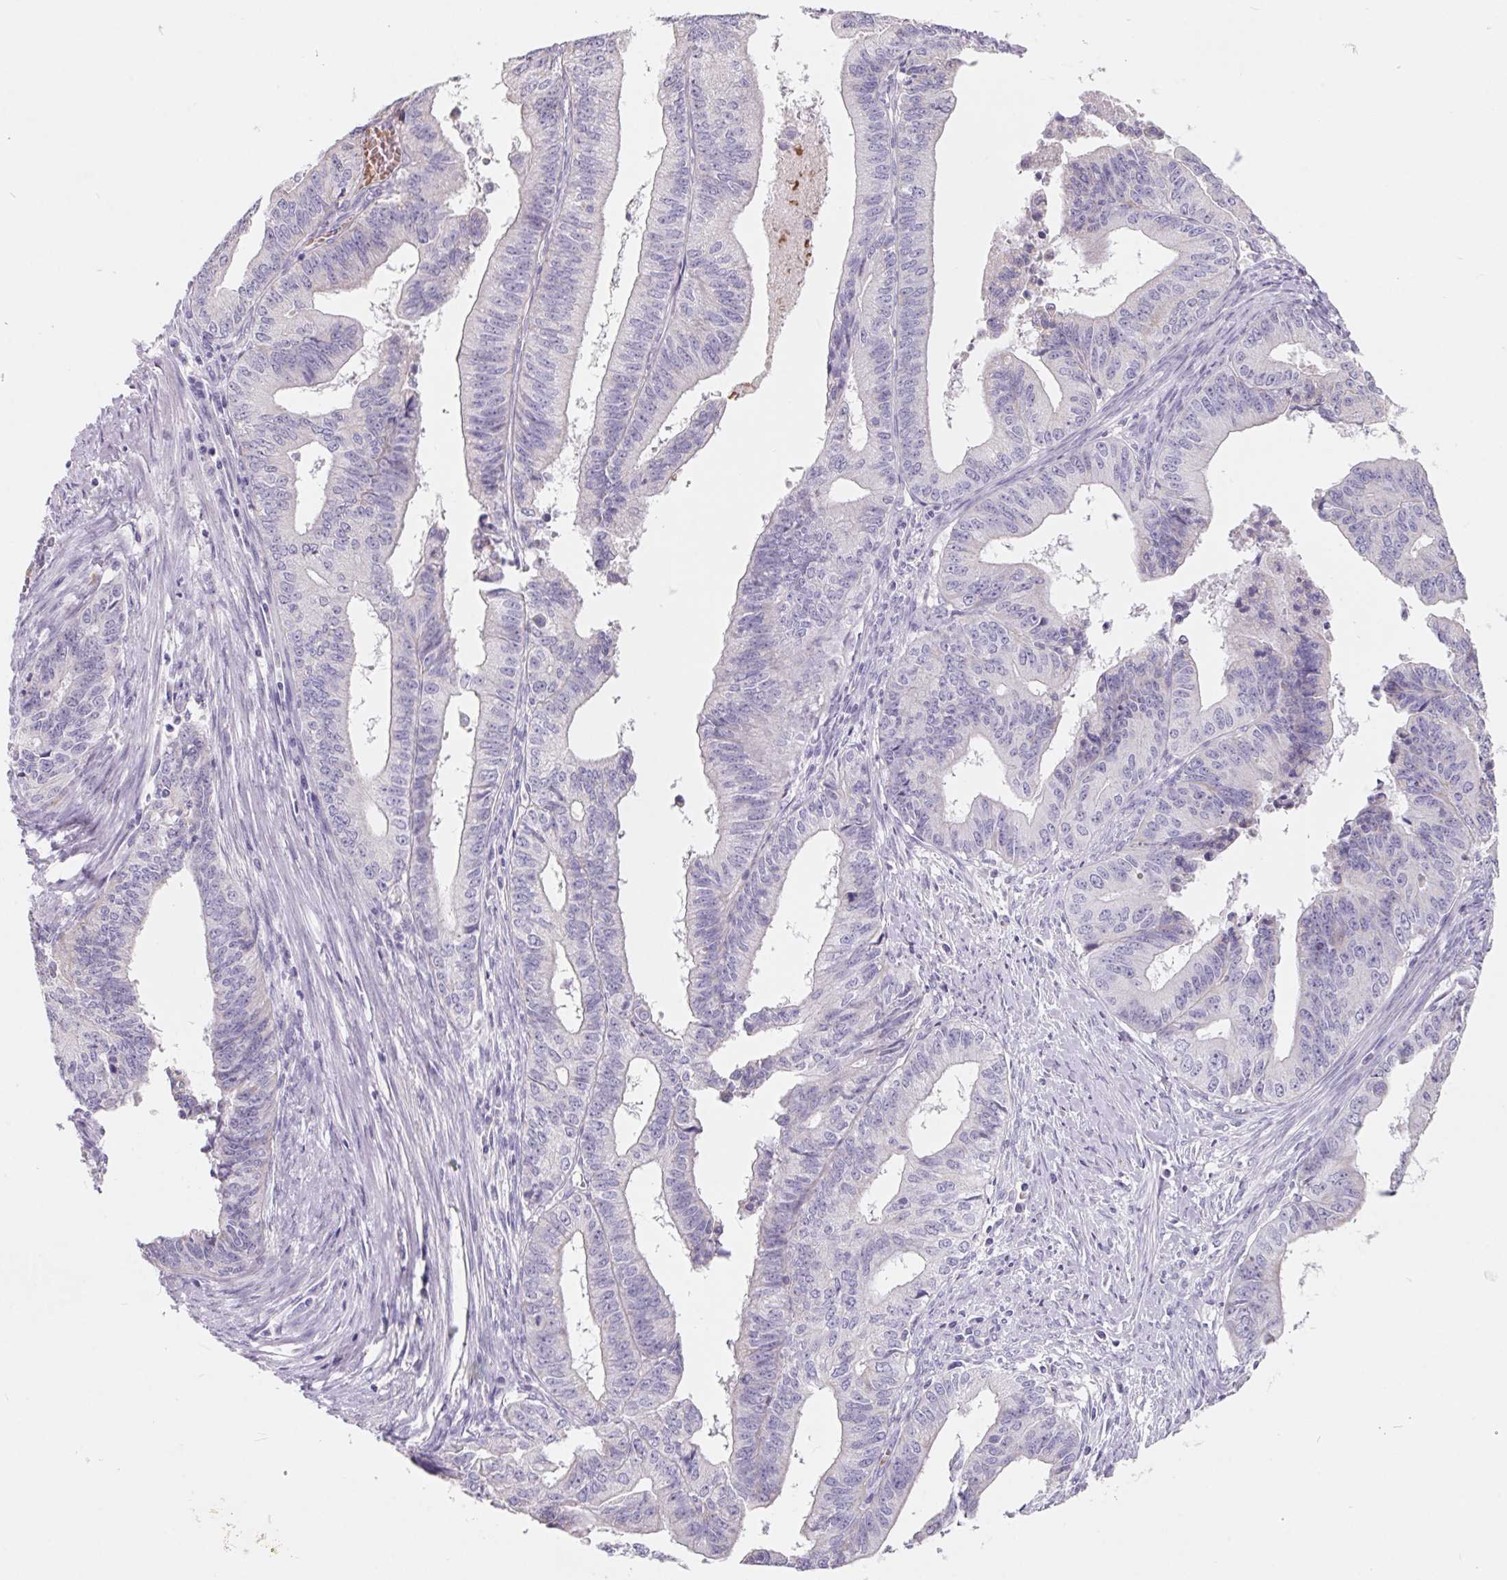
{"staining": {"intensity": "negative", "quantity": "none", "location": "none"}, "tissue": "endometrial cancer", "cell_type": "Tumor cells", "image_type": "cancer", "snomed": [{"axis": "morphology", "description": "Adenocarcinoma, NOS"}, {"axis": "topography", "description": "Endometrium"}], "caption": "Tumor cells show no significant expression in adenocarcinoma (endometrial).", "gene": "FDX1", "patient": {"sex": "female", "age": 65}}